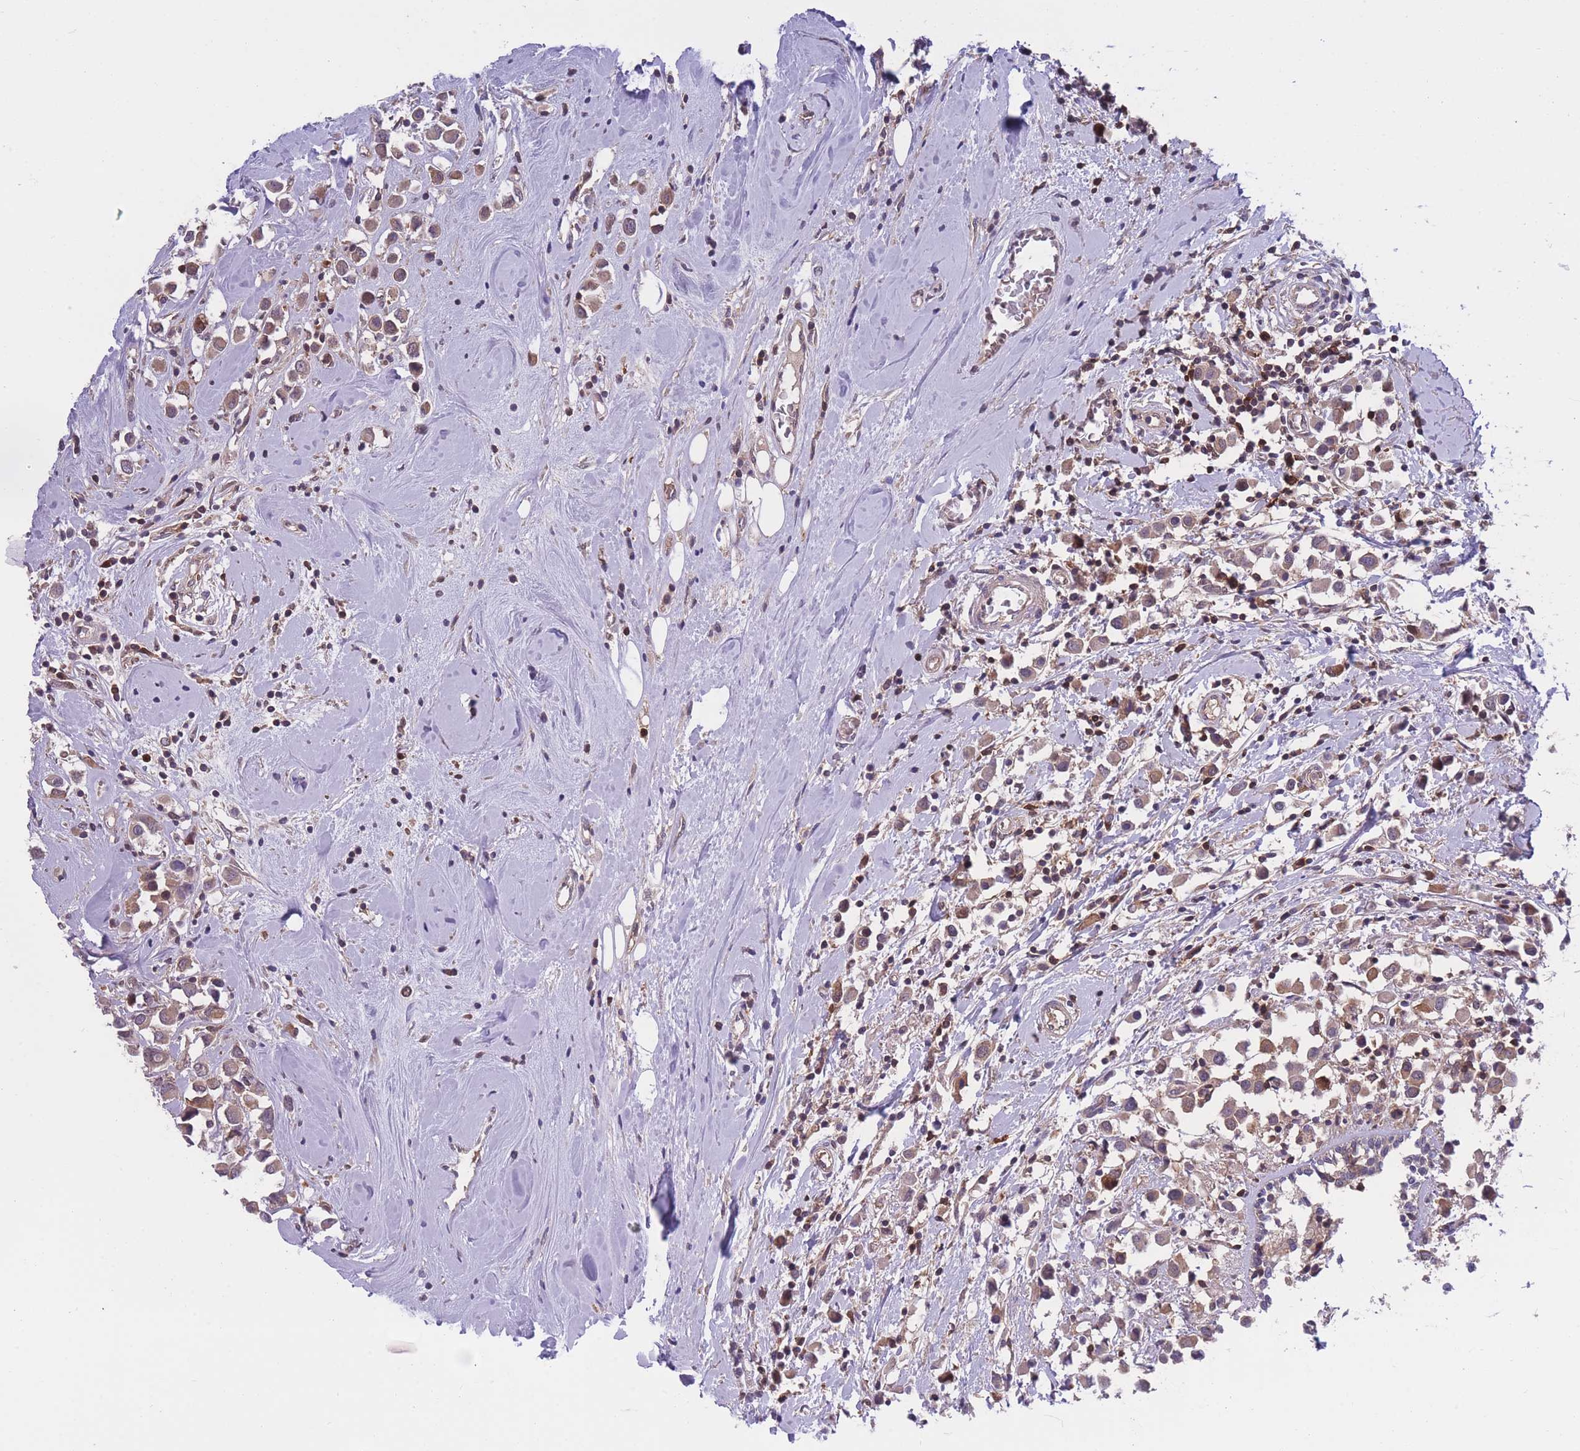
{"staining": {"intensity": "moderate", "quantity": ">75%", "location": "cytoplasmic/membranous"}, "tissue": "breast cancer", "cell_type": "Tumor cells", "image_type": "cancer", "snomed": [{"axis": "morphology", "description": "Duct carcinoma"}, {"axis": "topography", "description": "Breast"}], "caption": "Invasive ductal carcinoma (breast) stained with a protein marker shows moderate staining in tumor cells.", "gene": "UBE2N", "patient": {"sex": "female", "age": 61}}